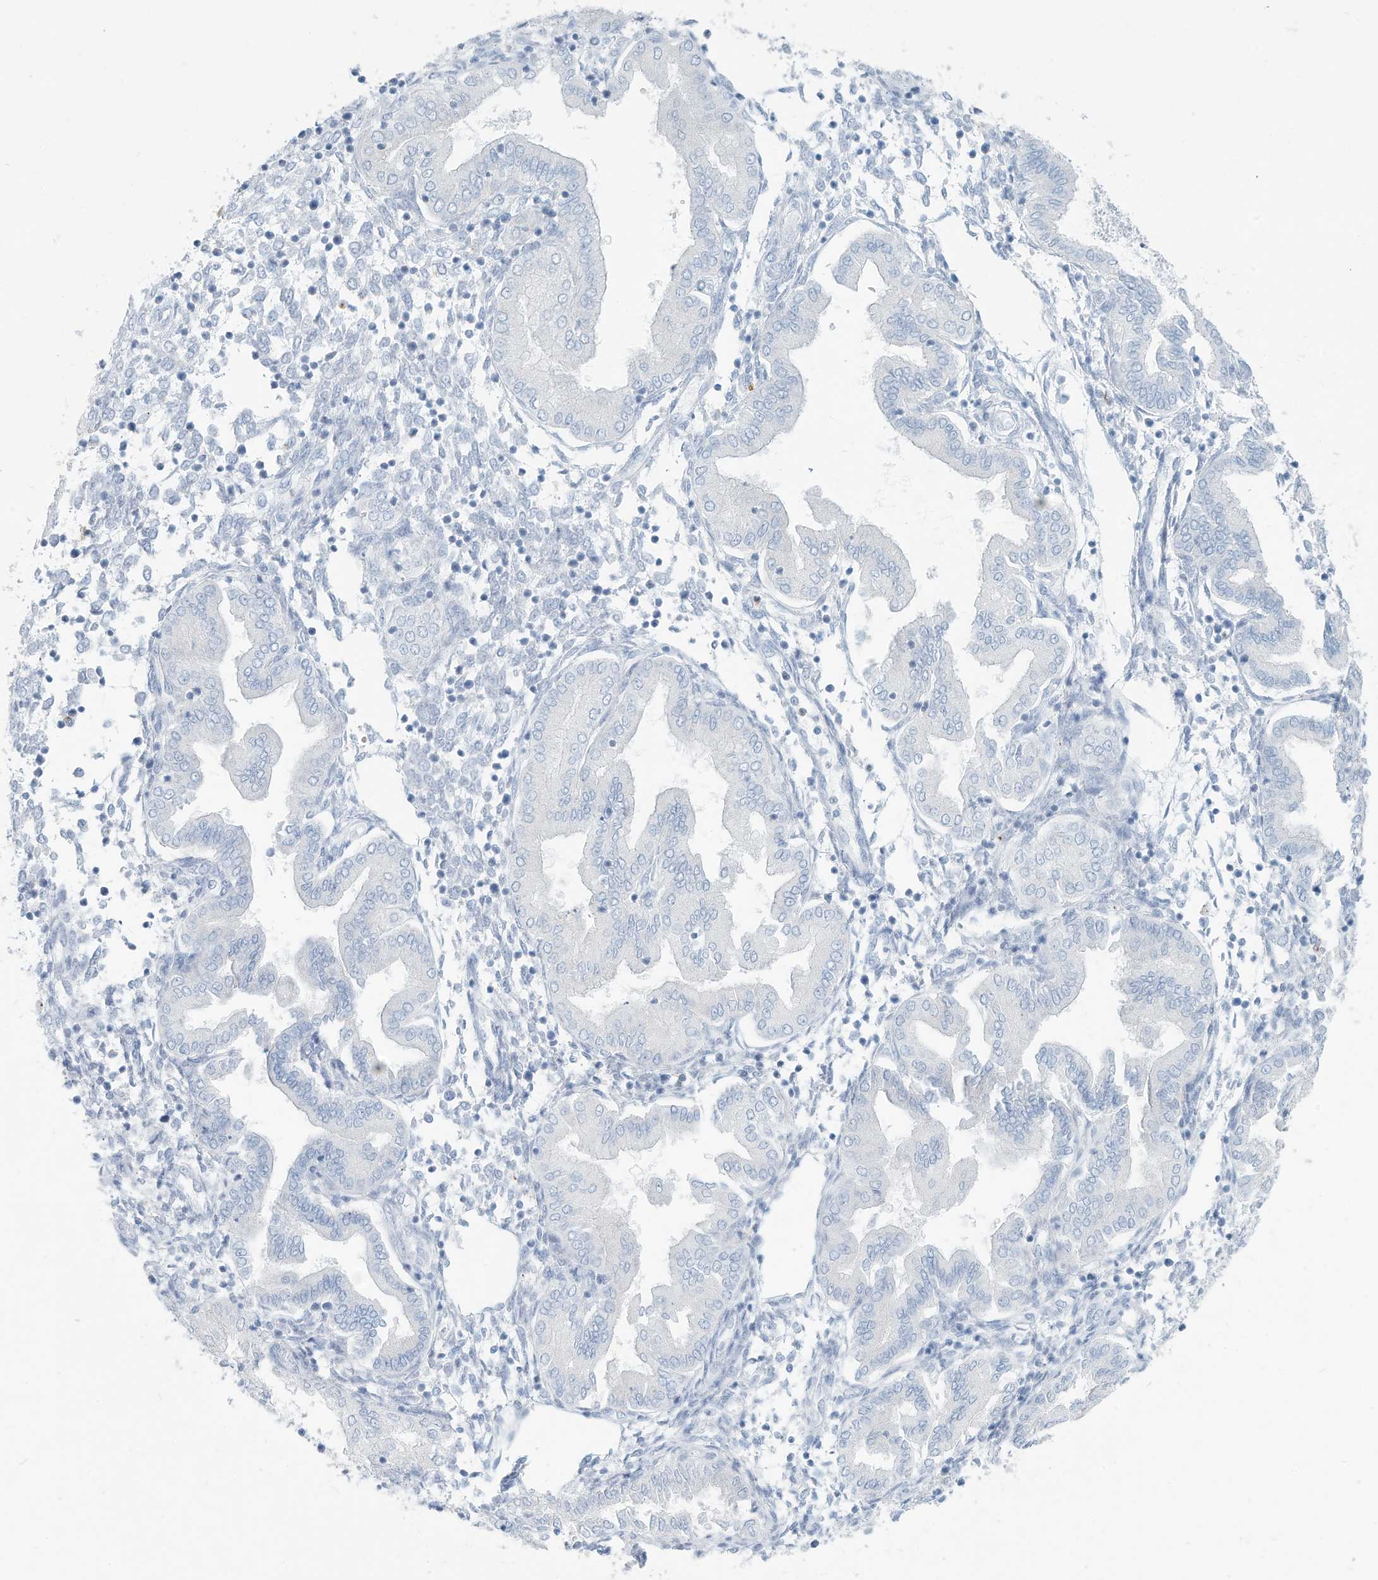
{"staining": {"intensity": "negative", "quantity": "none", "location": "none"}, "tissue": "endometrium", "cell_type": "Cells in endometrial stroma", "image_type": "normal", "snomed": [{"axis": "morphology", "description": "Normal tissue, NOS"}, {"axis": "topography", "description": "Endometrium"}], "caption": "Human endometrium stained for a protein using immunohistochemistry exhibits no expression in cells in endometrial stroma.", "gene": "ERI2", "patient": {"sex": "female", "age": 53}}